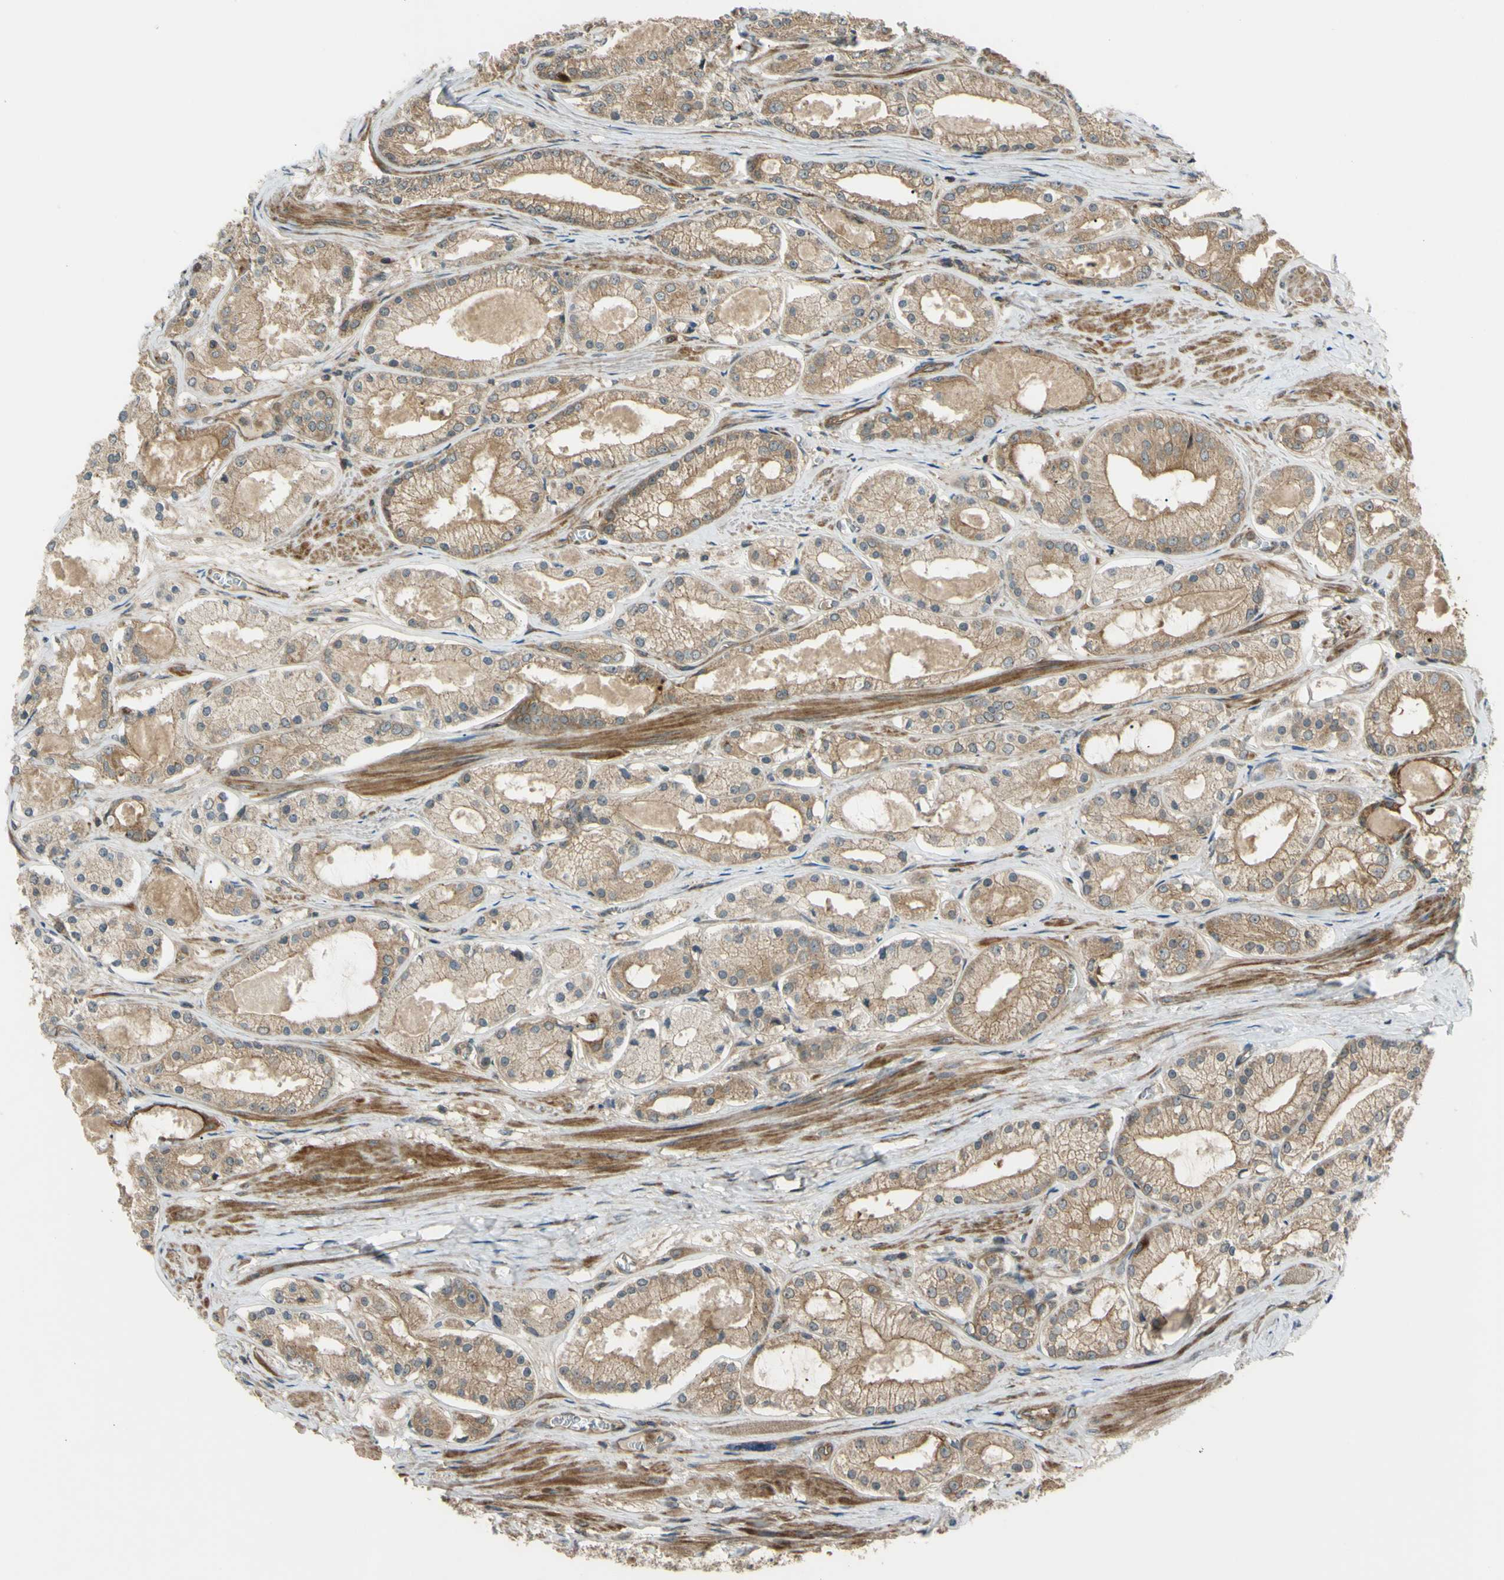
{"staining": {"intensity": "moderate", "quantity": ">75%", "location": "cytoplasmic/membranous"}, "tissue": "prostate cancer", "cell_type": "Tumor cells", "image_type": "cancer", "snomed": [{"axis": "morphology", "description": "Adenocarcinoma, High grade"}, {"axis": "topography", "description": "Prostate"}], "caption": "This is a micrograph of immunohistochemistry staining of high-grade adenocarcinoma (prostate), which shows moderate expression in the cytoplasmic/membranous of tumor cells.", "gene": "FLII", "patient": {"sex": "male", "age": 66}}